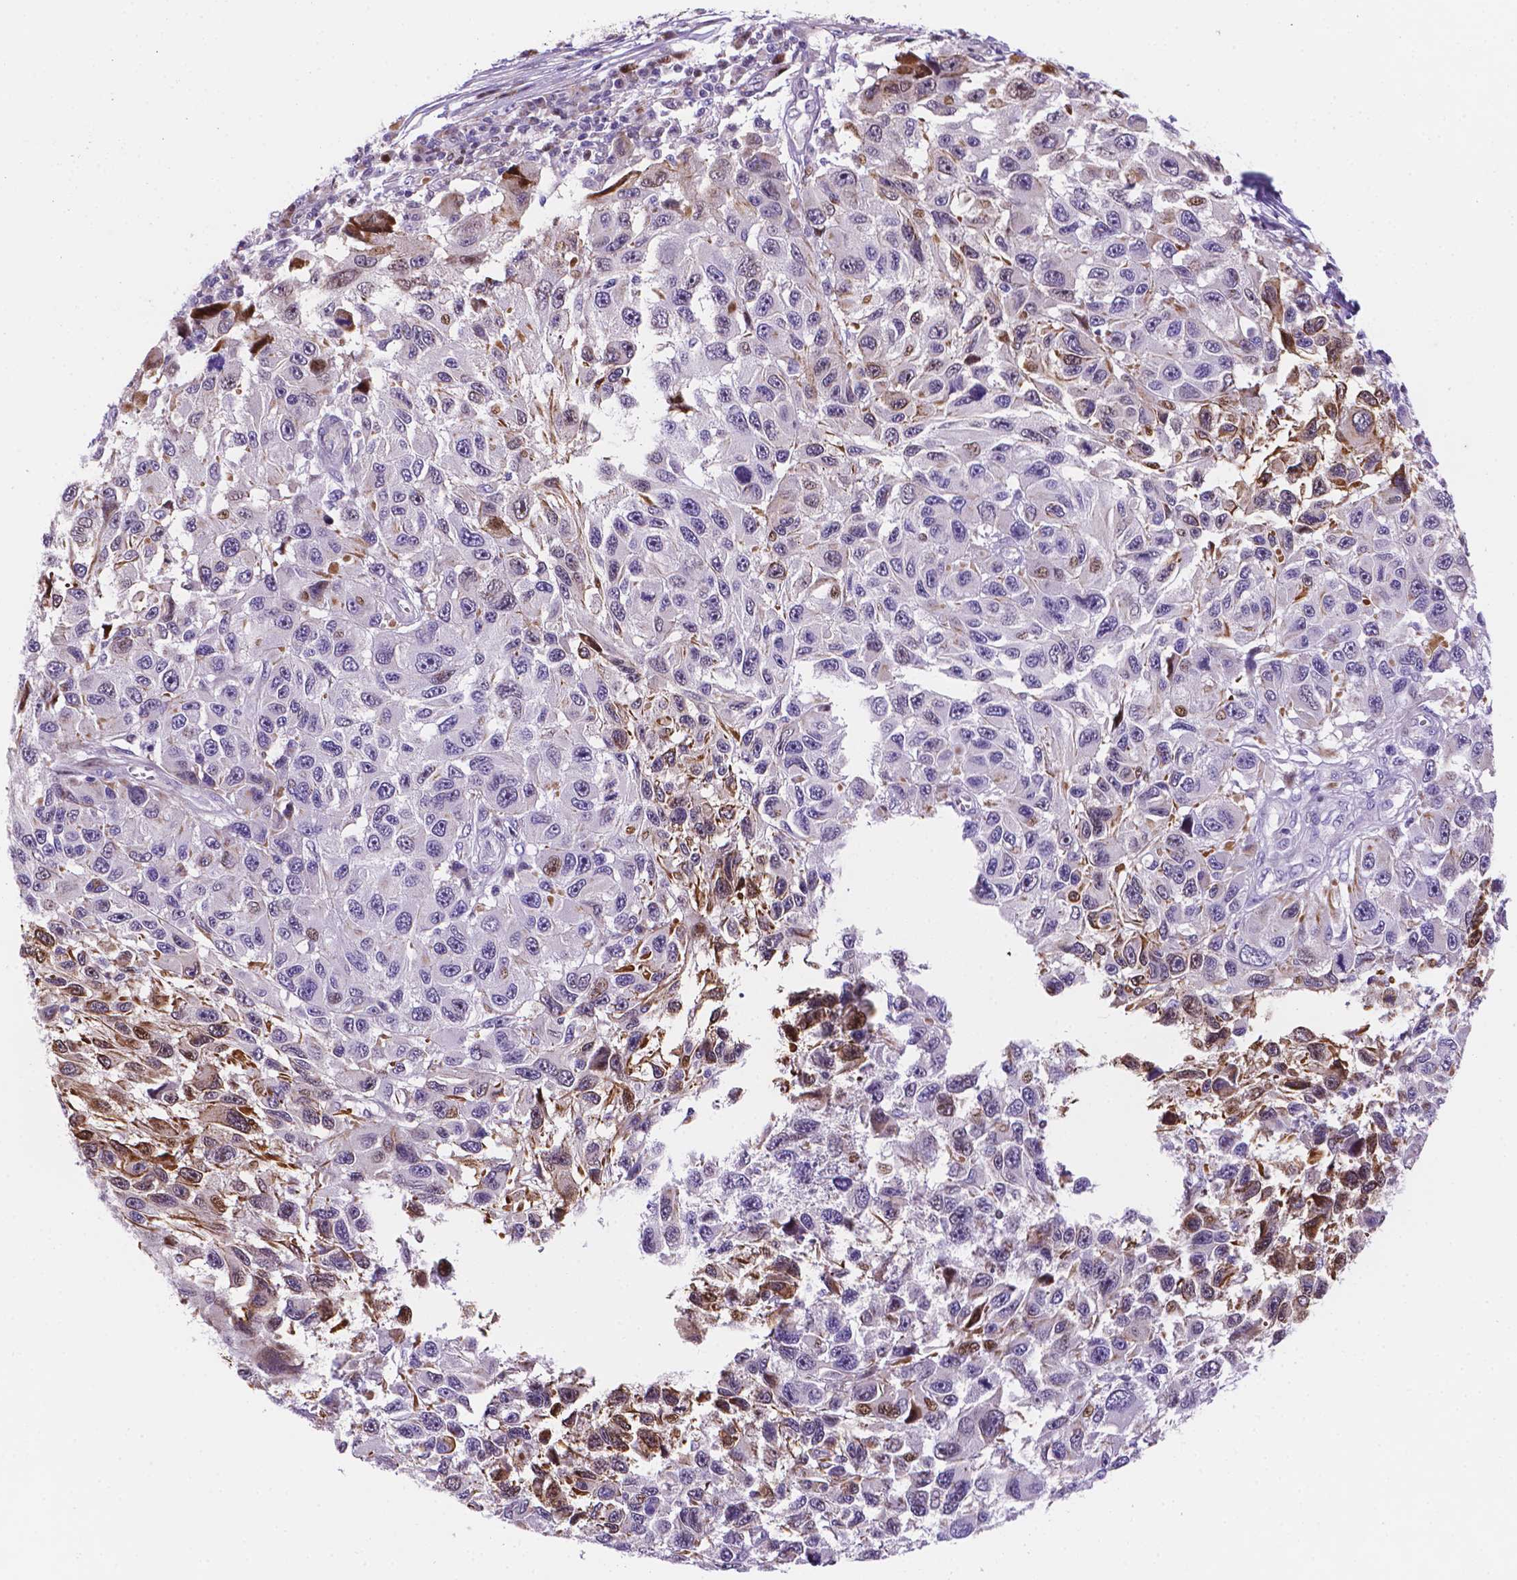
{"staining": {"intensity": "strong", "quantity": "<25%", "location": "nuclear"}, "tissue": "melanoma", "cell_type": "Tumor cells", "image_type": "cancer", "snomed": [{"axis": "morphology", "description": "Malignant melanoma, NOS"}, {"axis": "topography", "description": "Skin"}], "caption": "About <25% of tumor cells in human malignant melanoma reveal strong nuclear protein expression as visualized by brown immunohistochemical staining.", "gene": "TM4SF20", "patient": {"sex": "male", "age": 53}}